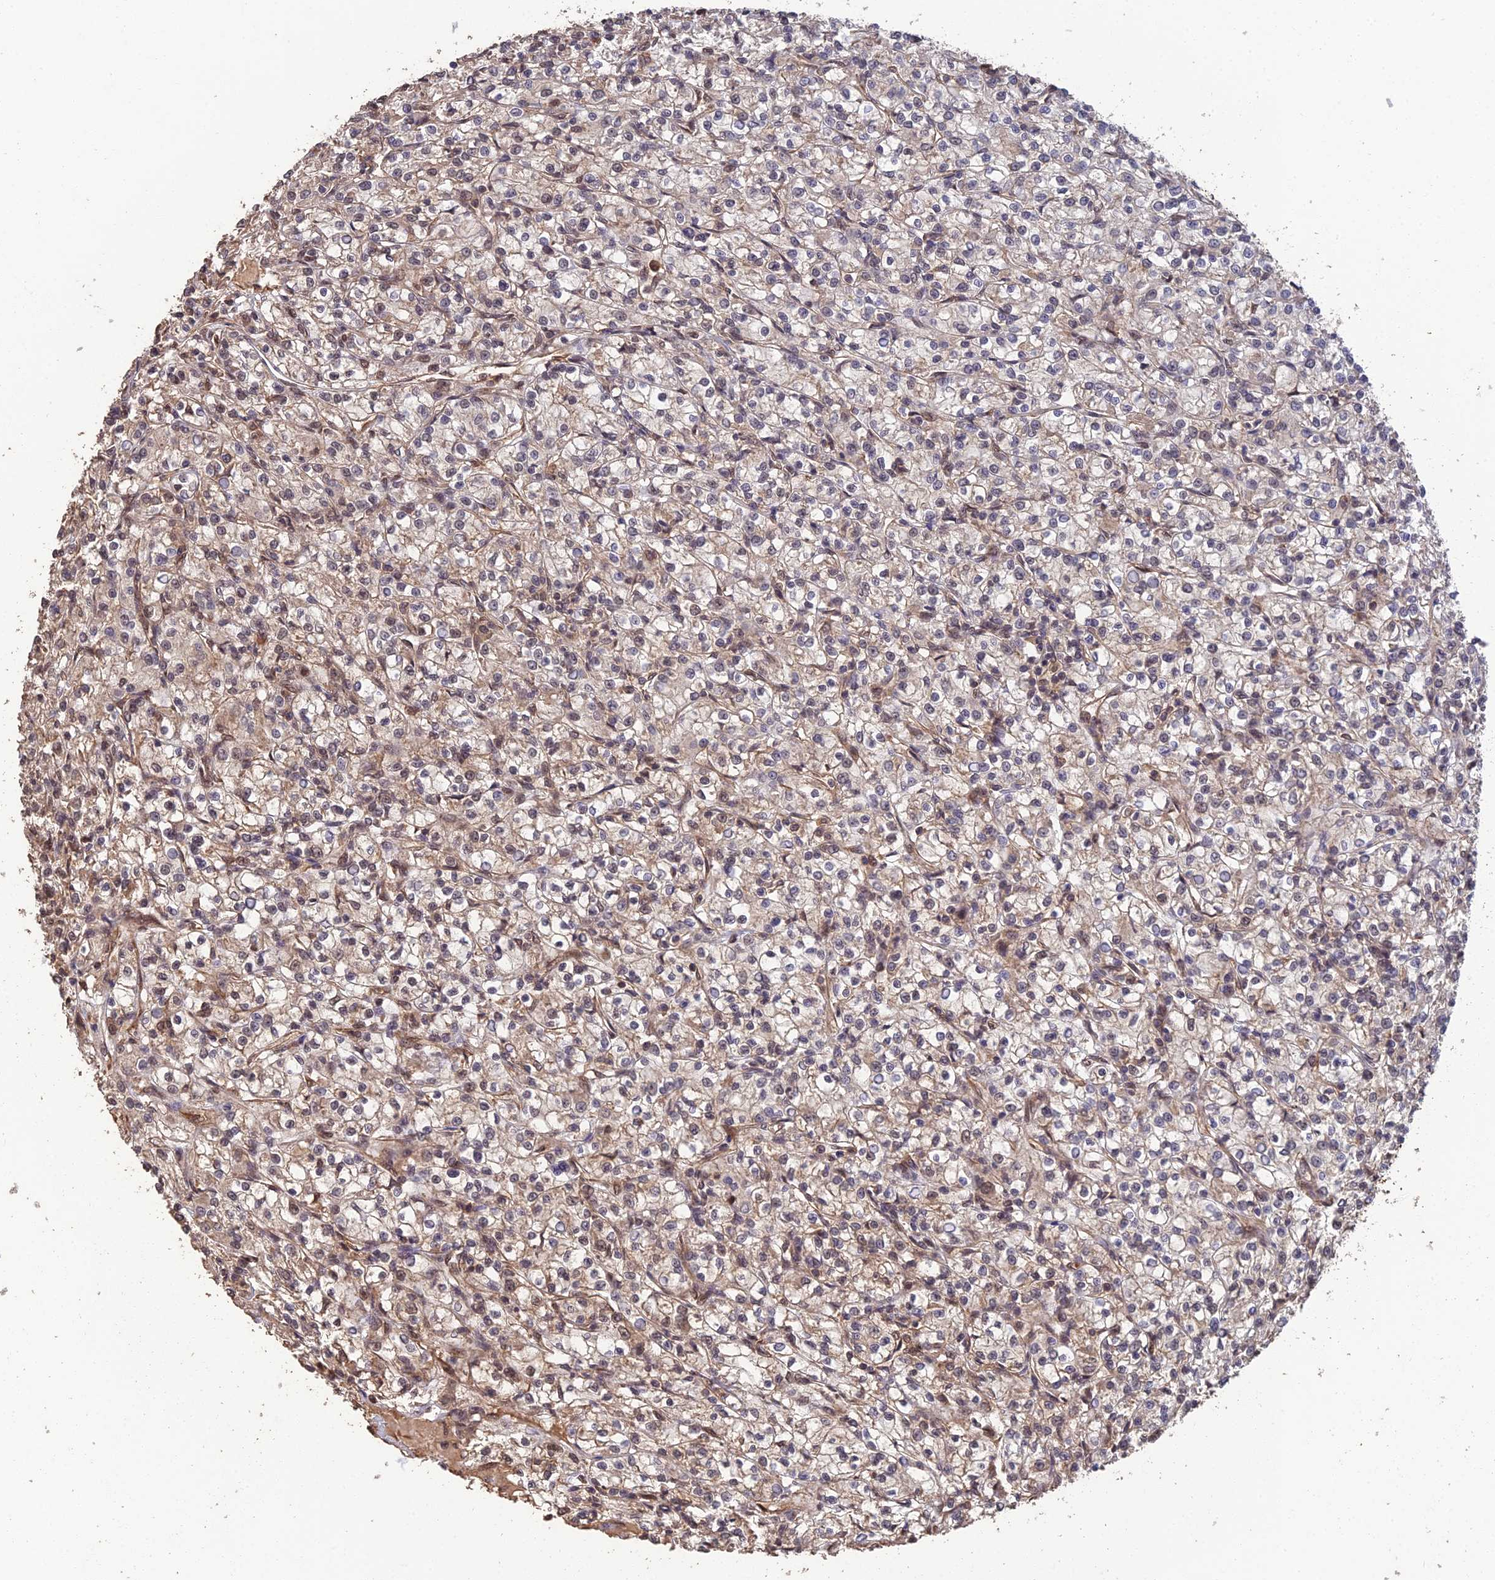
{"staining": {"intensity": "weak", "quantity": "<25%", "location": "cytoplasmic/membranous,nuclear"}, "tissue": "renal cancer", "cell_type": "Tumor cells", "image_type": "cancer", "snomed": [{"axis": "morphology", "description": "Adenocarcinoma, NOS"}, {"axis": "topography", "description": "Kidney"}], "caption": "Immunohistochemistry photomicrograph of neoplastic tissue: human renal adenocarcinoma stained with DAB exhibits no significant protein positivity in tumor cells.", "gene": "RALGAPA2", "patient": {"sex": "female", "age": 59}}